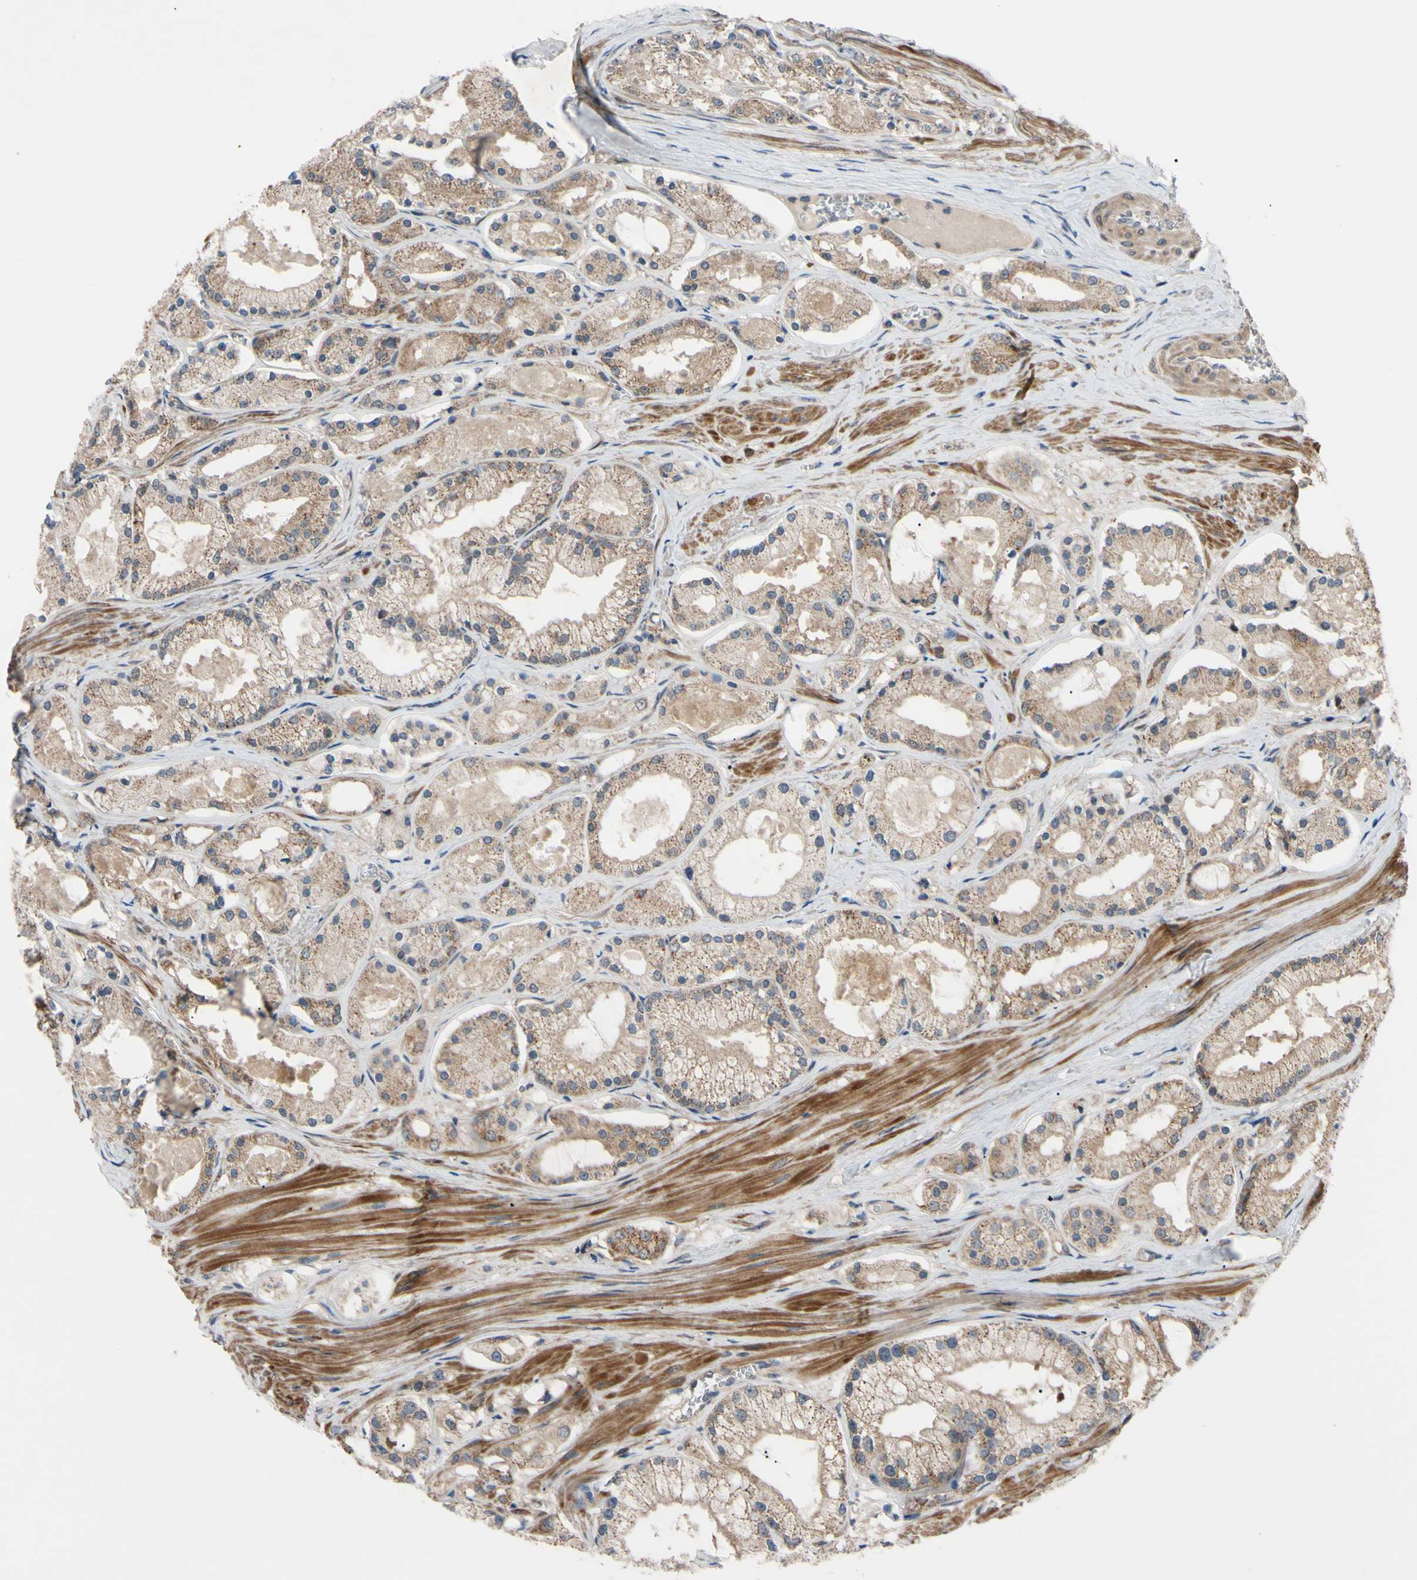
{"staining": {"intensity": "moderate", "quantity": ">75%", "location": "cytoplasmic/membranous"}, "tissue": "prostate cancer", "cell_type": "Tumor cells", "image_type": "cancer", "snomed": [{"axis": "morphology", "description": "Adenocarcinoma, High grade"}, {"axis": "topography", "description": "Prostate"}], "caption": "This histopathology image displays IHC staining of prostate cancer, with medium moderate cytoplasmic/membranous staining in approximately >75% of tumor cells.", "gene": "SVIL", "patient": {"sex": "male", "age": 66}}